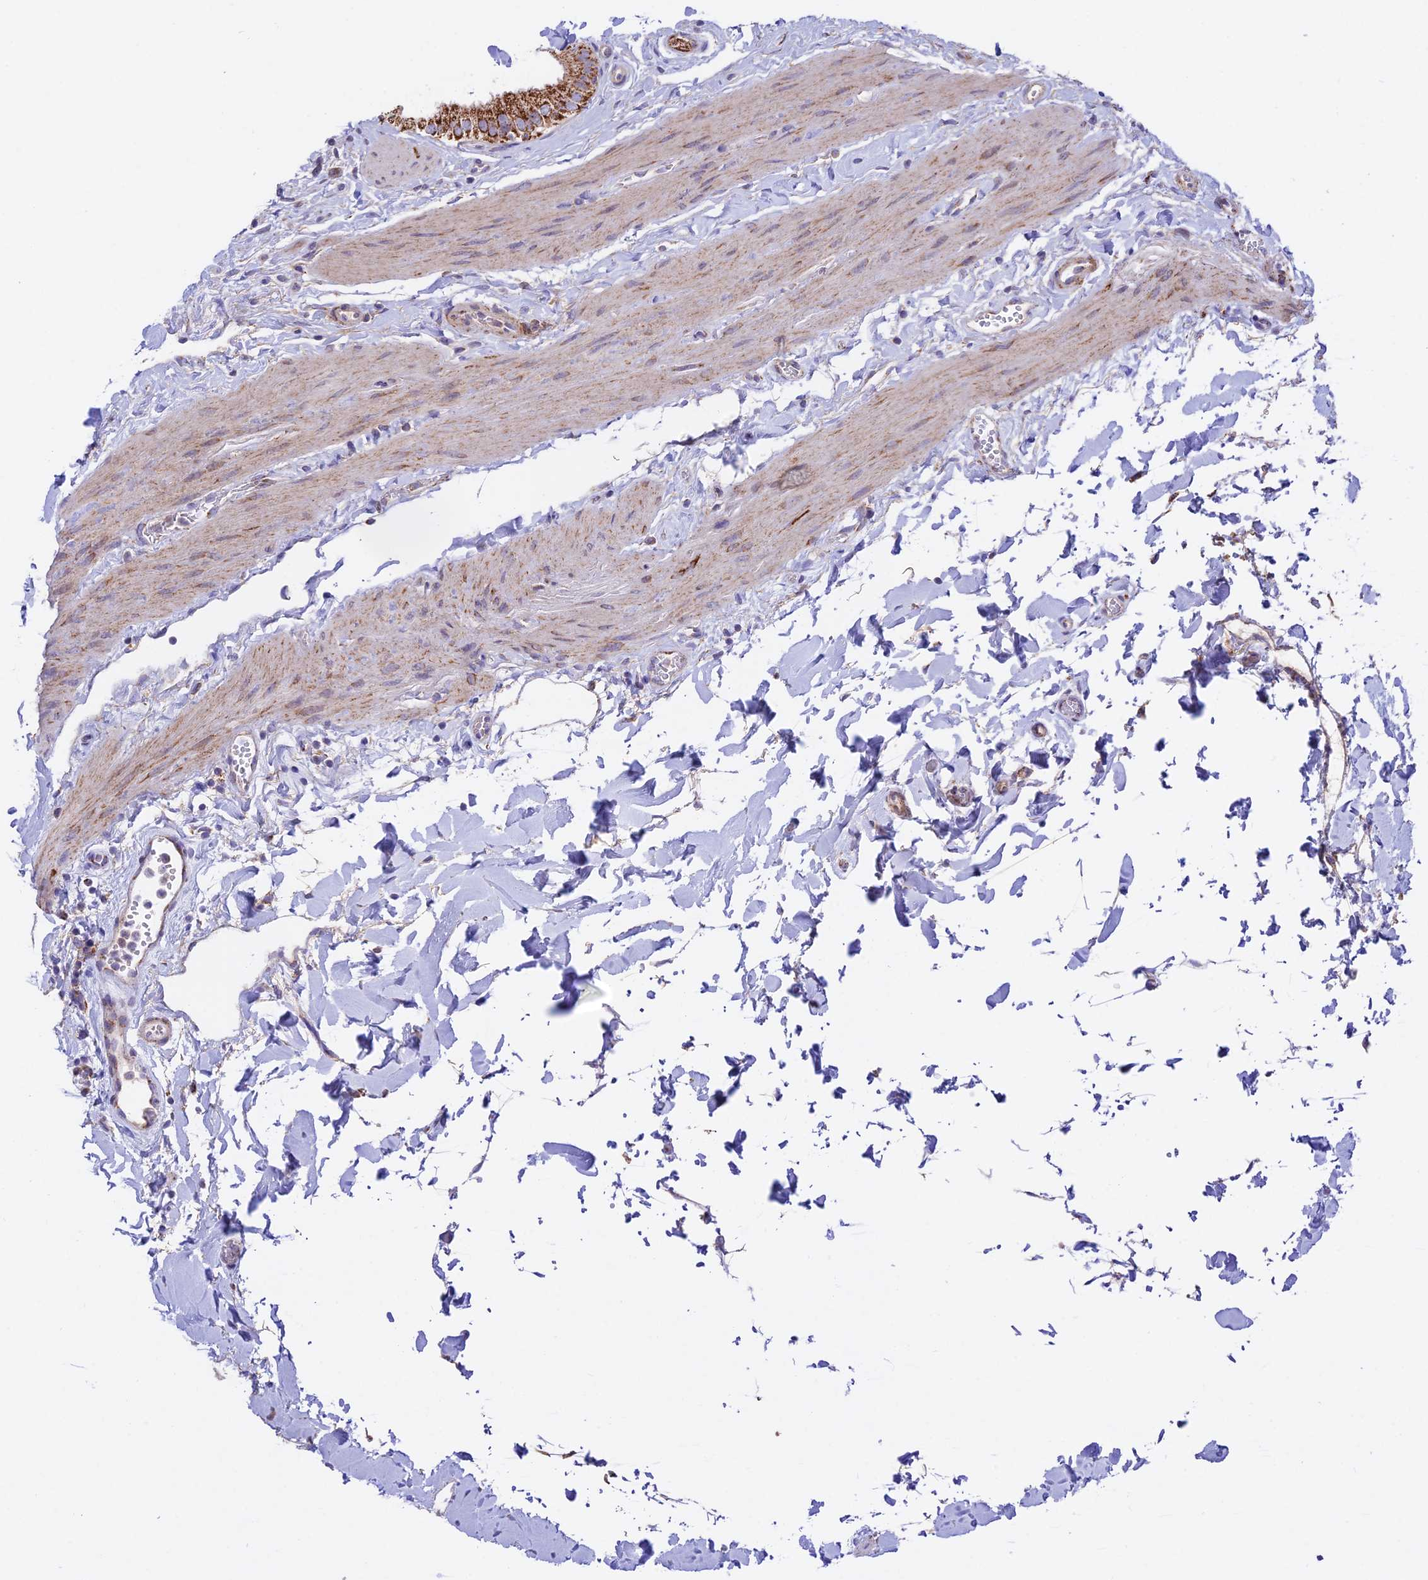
{"staining": {"intensity": "strong", "quantity": "25%-75%", "location": "cytoplasmic/membranous"}, "tissue": "gallbladder", "cell_type": "Glandular cells", "image_type": "normal", "snomed": [{"axis": "morphology", "description": "Normal tissue, NOS"}, {"axis": "topography", "description": "Gallbladder"}], "caption": "A brown stain labels strong cytoplasmic/membranous expression of a protein in glandular cells of unremarkable human gallbladder. Immunohistochemistry stains the protein of interest in brown and the nuclei are stained blue.", "gene": "HSDL2", "patient": {"sex": "female", "age": 54}}